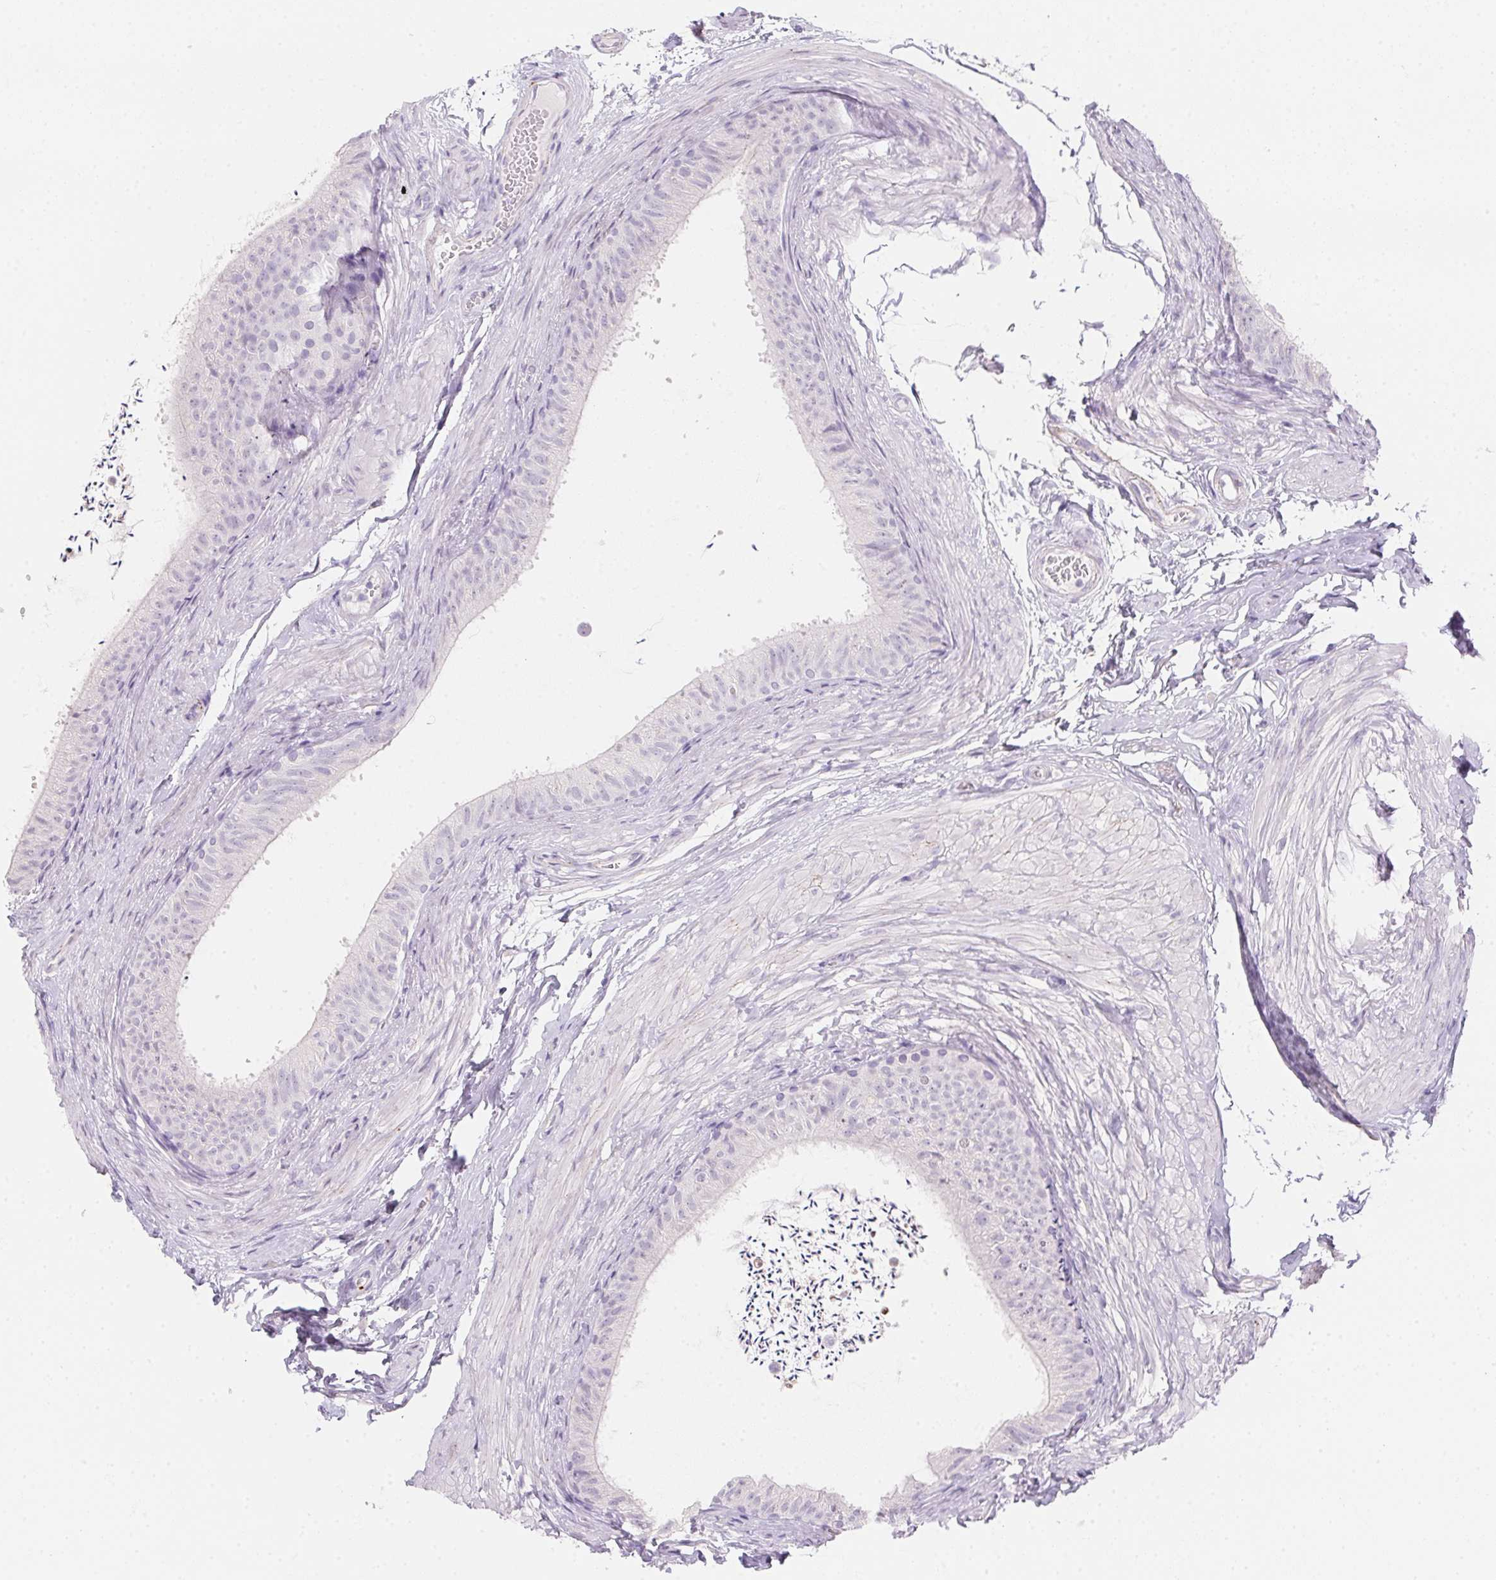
{"staining": {"intensity": "negative", "quantity": "none", "location": "none"}, "tissue": "epididymis", "cell_type": "Glandular cells", "image_type": "normal", "snomed": [{"axis": "morphology", "description": "Normal tissue, NOS"}, {"axis": "topography", "description": "Epididymis, spermatic cord, NOS"}, {"axis": "topography", "description": "Epididymis"}, {"axis": "topography", "description": "Peripheral nerve tissue"}], "caption": "Epididymis was stained to show a protein in brown. There is no significant staining in glandular cells. (Immunohistochemistry, brightfield microscopy, high magnification).", "gene": "MYL4", "patient": {"sex": "male", "age": 29}}